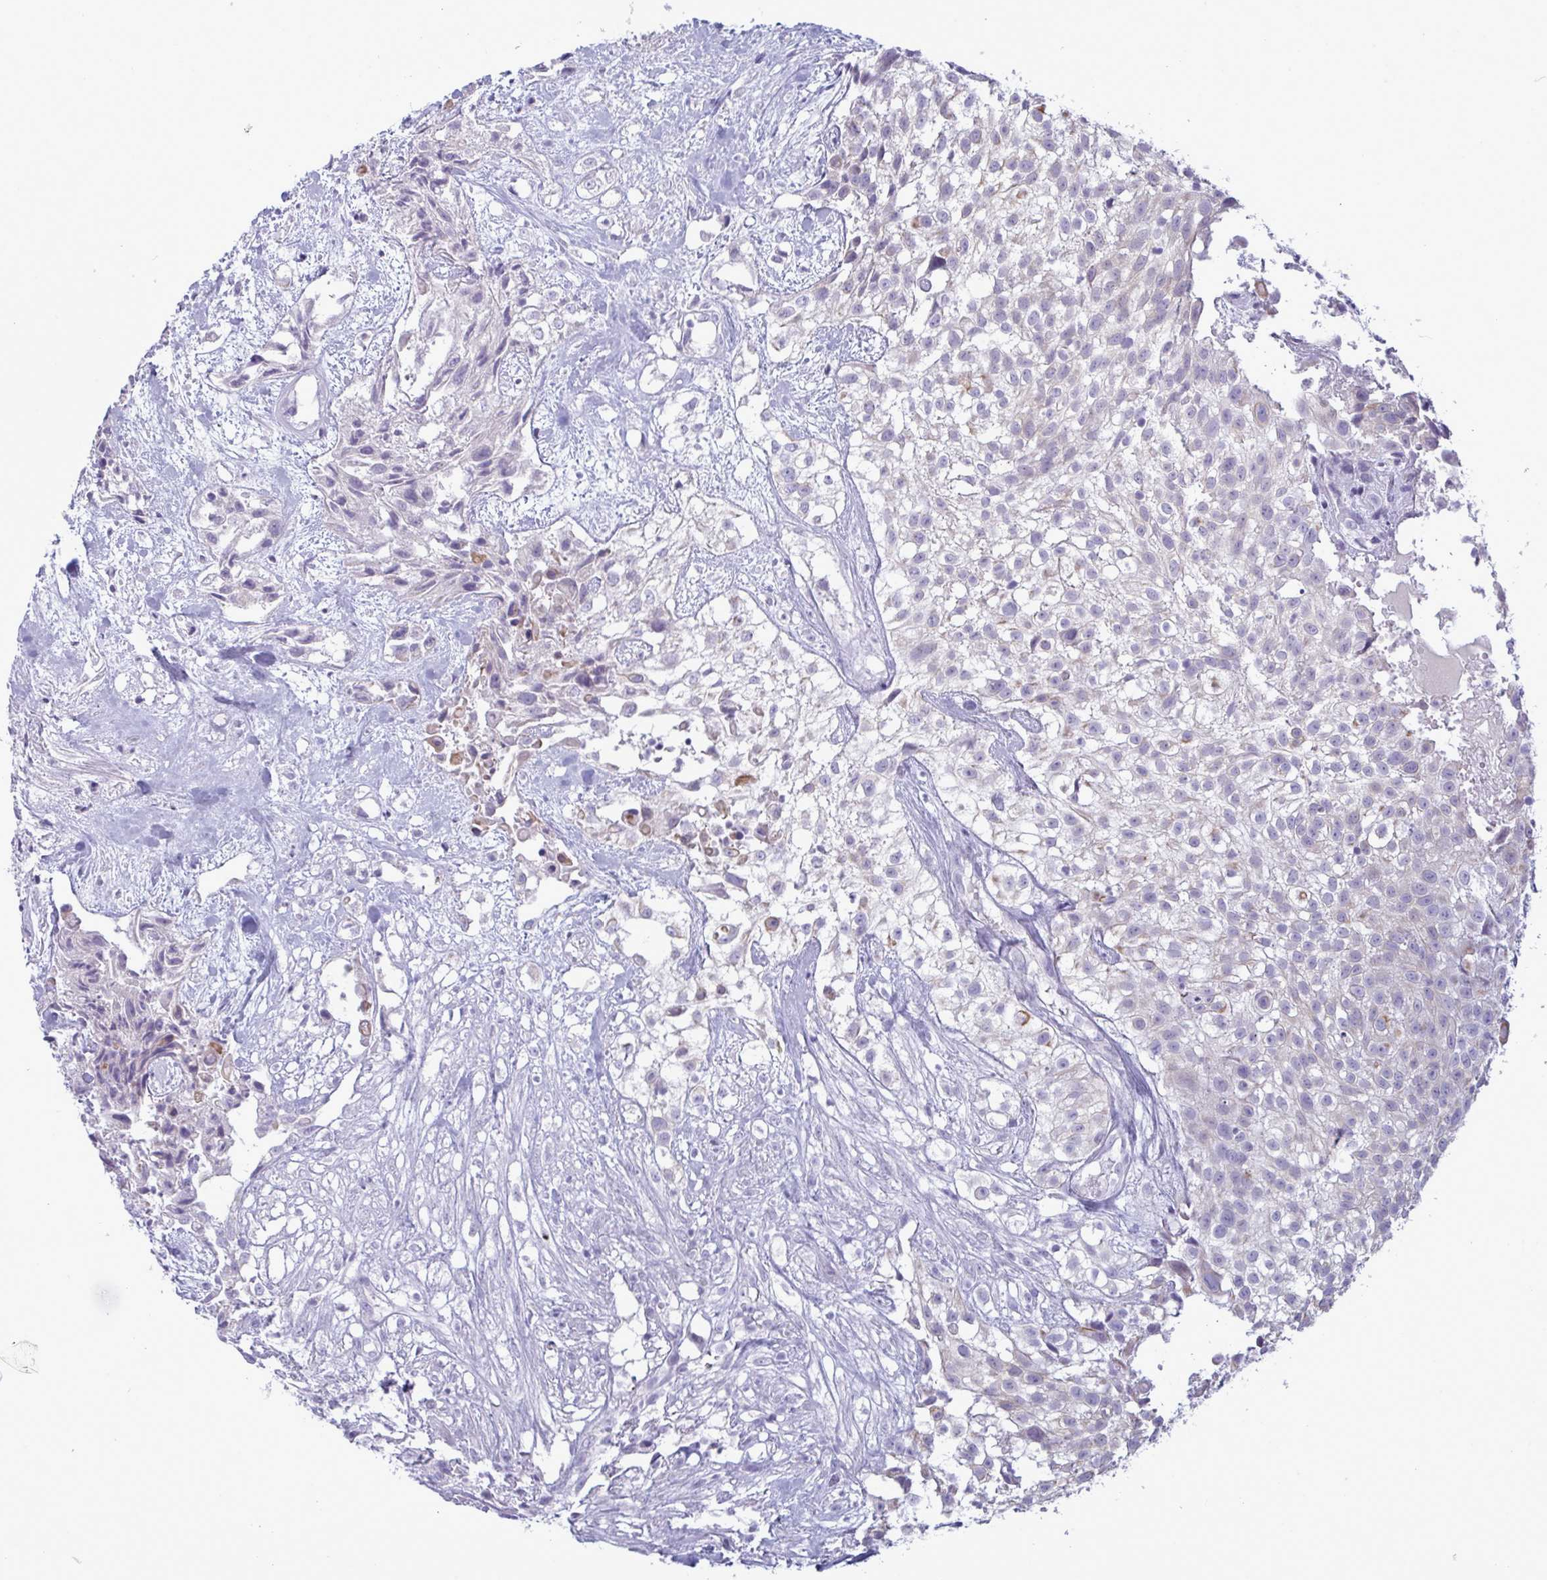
{"staining": {"intensity": "negative", "quantity": "none", "location": "none"}, "tissue": "urothelial cancer", "cell_type": "Tumor cells", "image_type": "cancer", "snomed": [{"axis": "morphology", "description": "Urothelial carcinoma, High grade"}, {"axis": "topography", "description": "Urinary bladder"}], "caption": "Tumor cells show no significant expression in high-grade urothelial carcinoma. (Immunohistochemistry (ihc), brightfield microscopy, high magnification).", "gene": "TENT5D", "patient": {"sex": "male", "age": 56}}